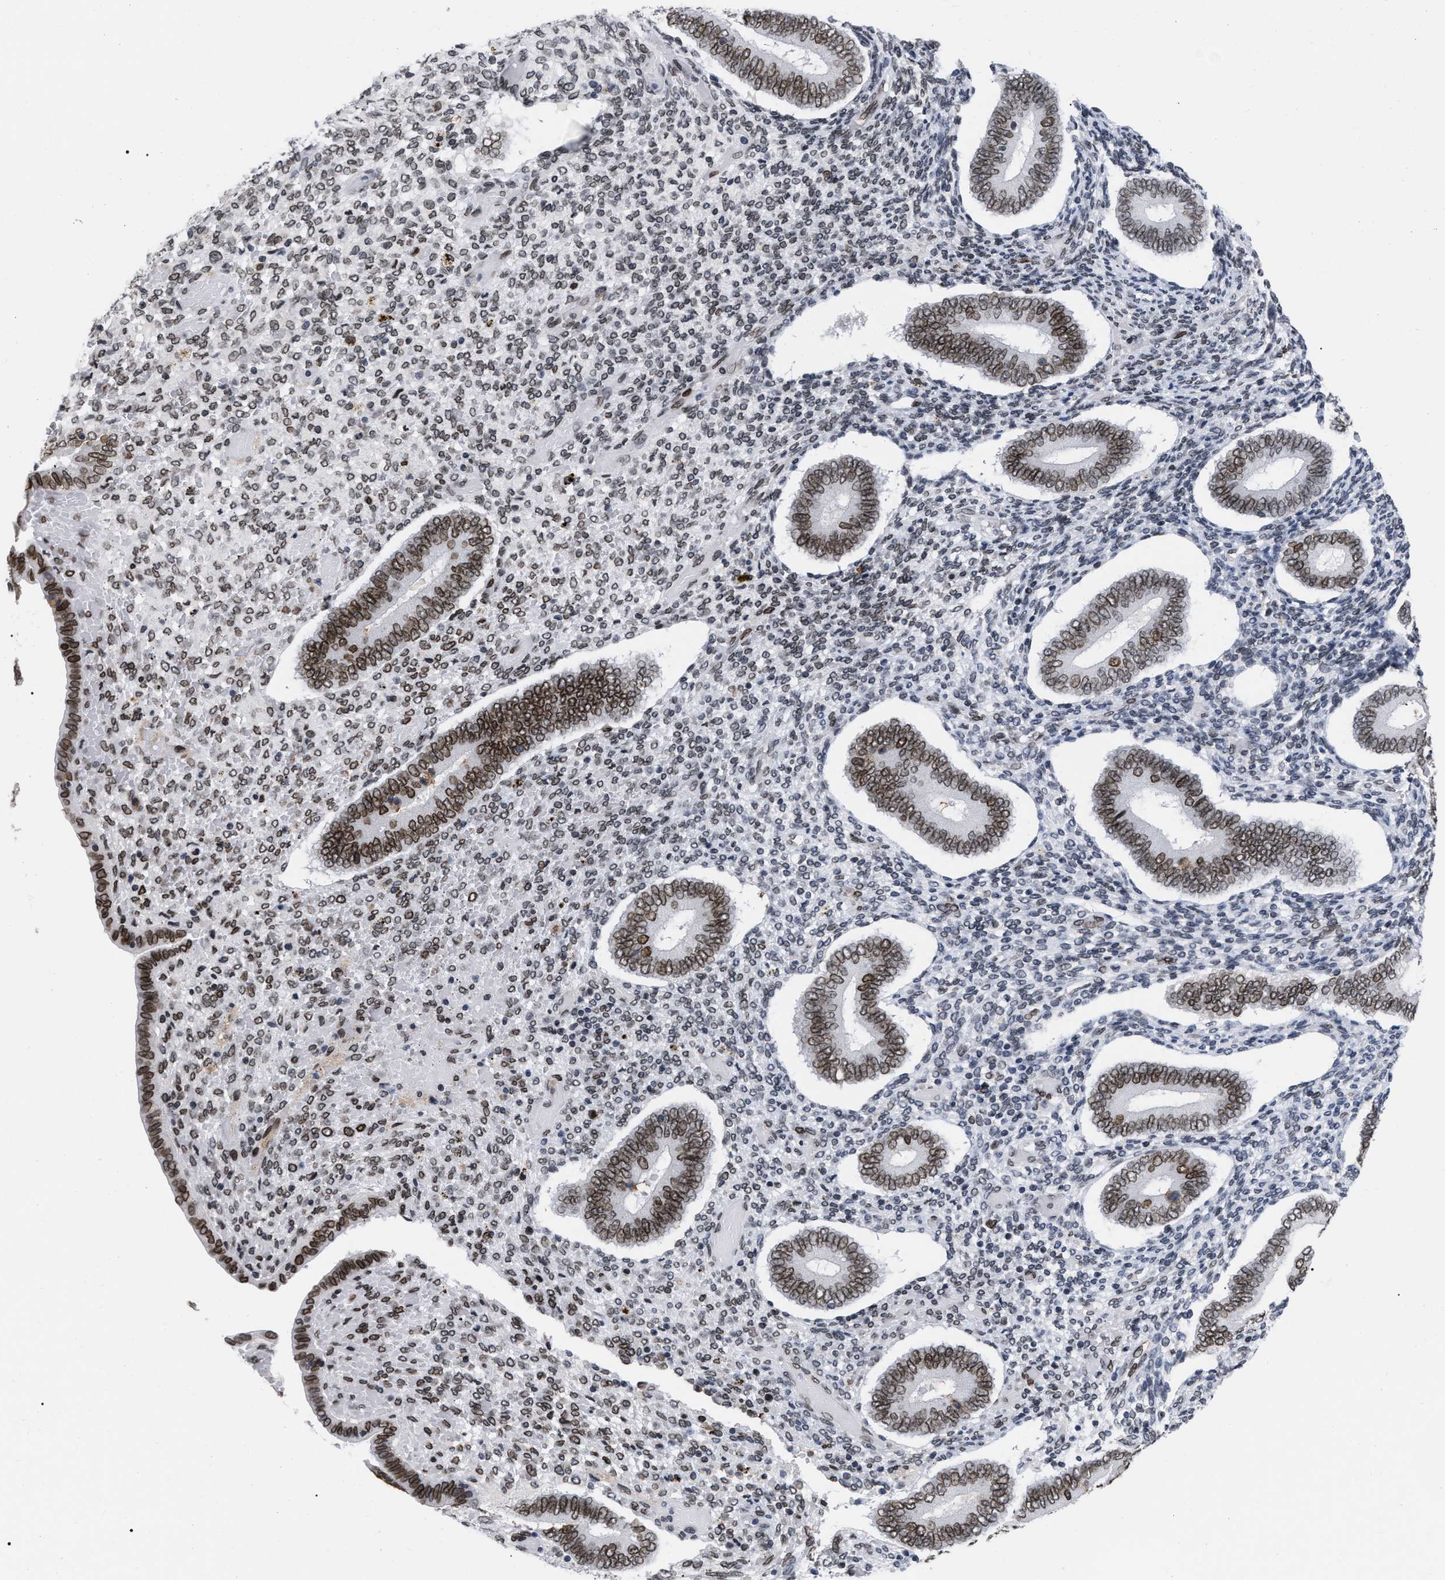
{"staining": {"intensity": "weak", "quantity": "25%-75%", "location": "cytoplasmic/membranous,nuclear"}, "tissue": "endometrium", "cell_type": "Cells in endometrial stroma", "image_type": "normal", "snomed": [{"axis": "morphology", "description": "Normal tissue, NOS"}, {"axis": "topography", "description": "Endometrium"}], "caption": "Cells in endometrial stroma show low levels of weak cytoplasmic/membranous,nuclear expression in about 25%-75% of cells in benign endometrium.", "gene": "TPR", "patient": {"sex": "female", "age": 42}}